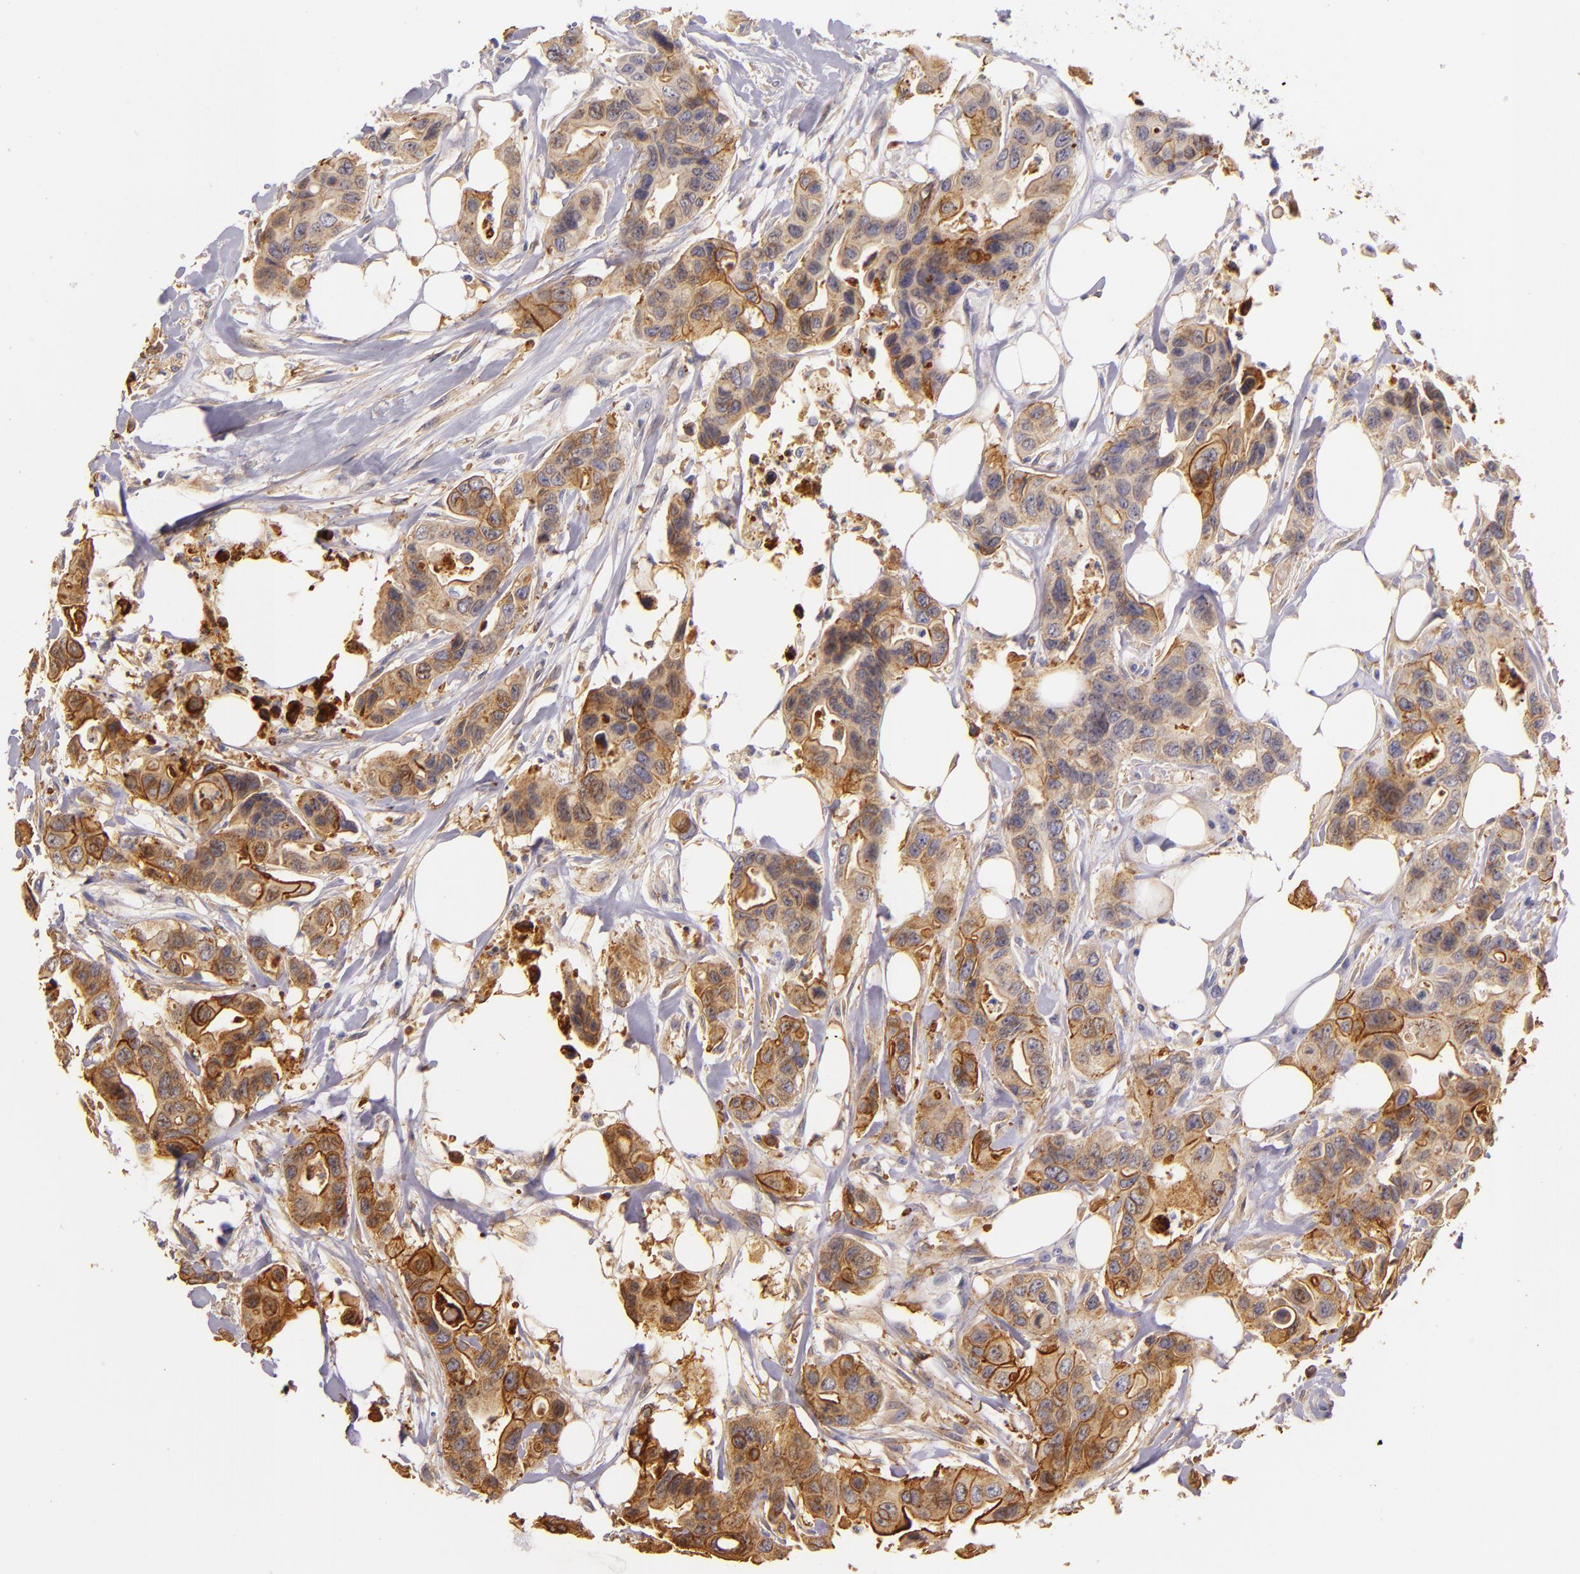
{"staining": {"intensity": "moderate", "quantity": ">75%", "location": "cytoplasmic/membranous"}, "tissue": "colorectal cancer", "cell_type": "Tumor cells", "image_type": "cancer", "snomed": [{"axis": "morphology", "description": "Adenocarcinoma, NOS"}, {"axis": "topography", "description": "Colon"}], "caption": "A histopathology image of human colorectal cancer stained for a protein exhibits moderate cytoplasmic/membranous brown staining in tumor cells.", "gene": "CTSF", "patient": {"sex": "female", "age": 70}}